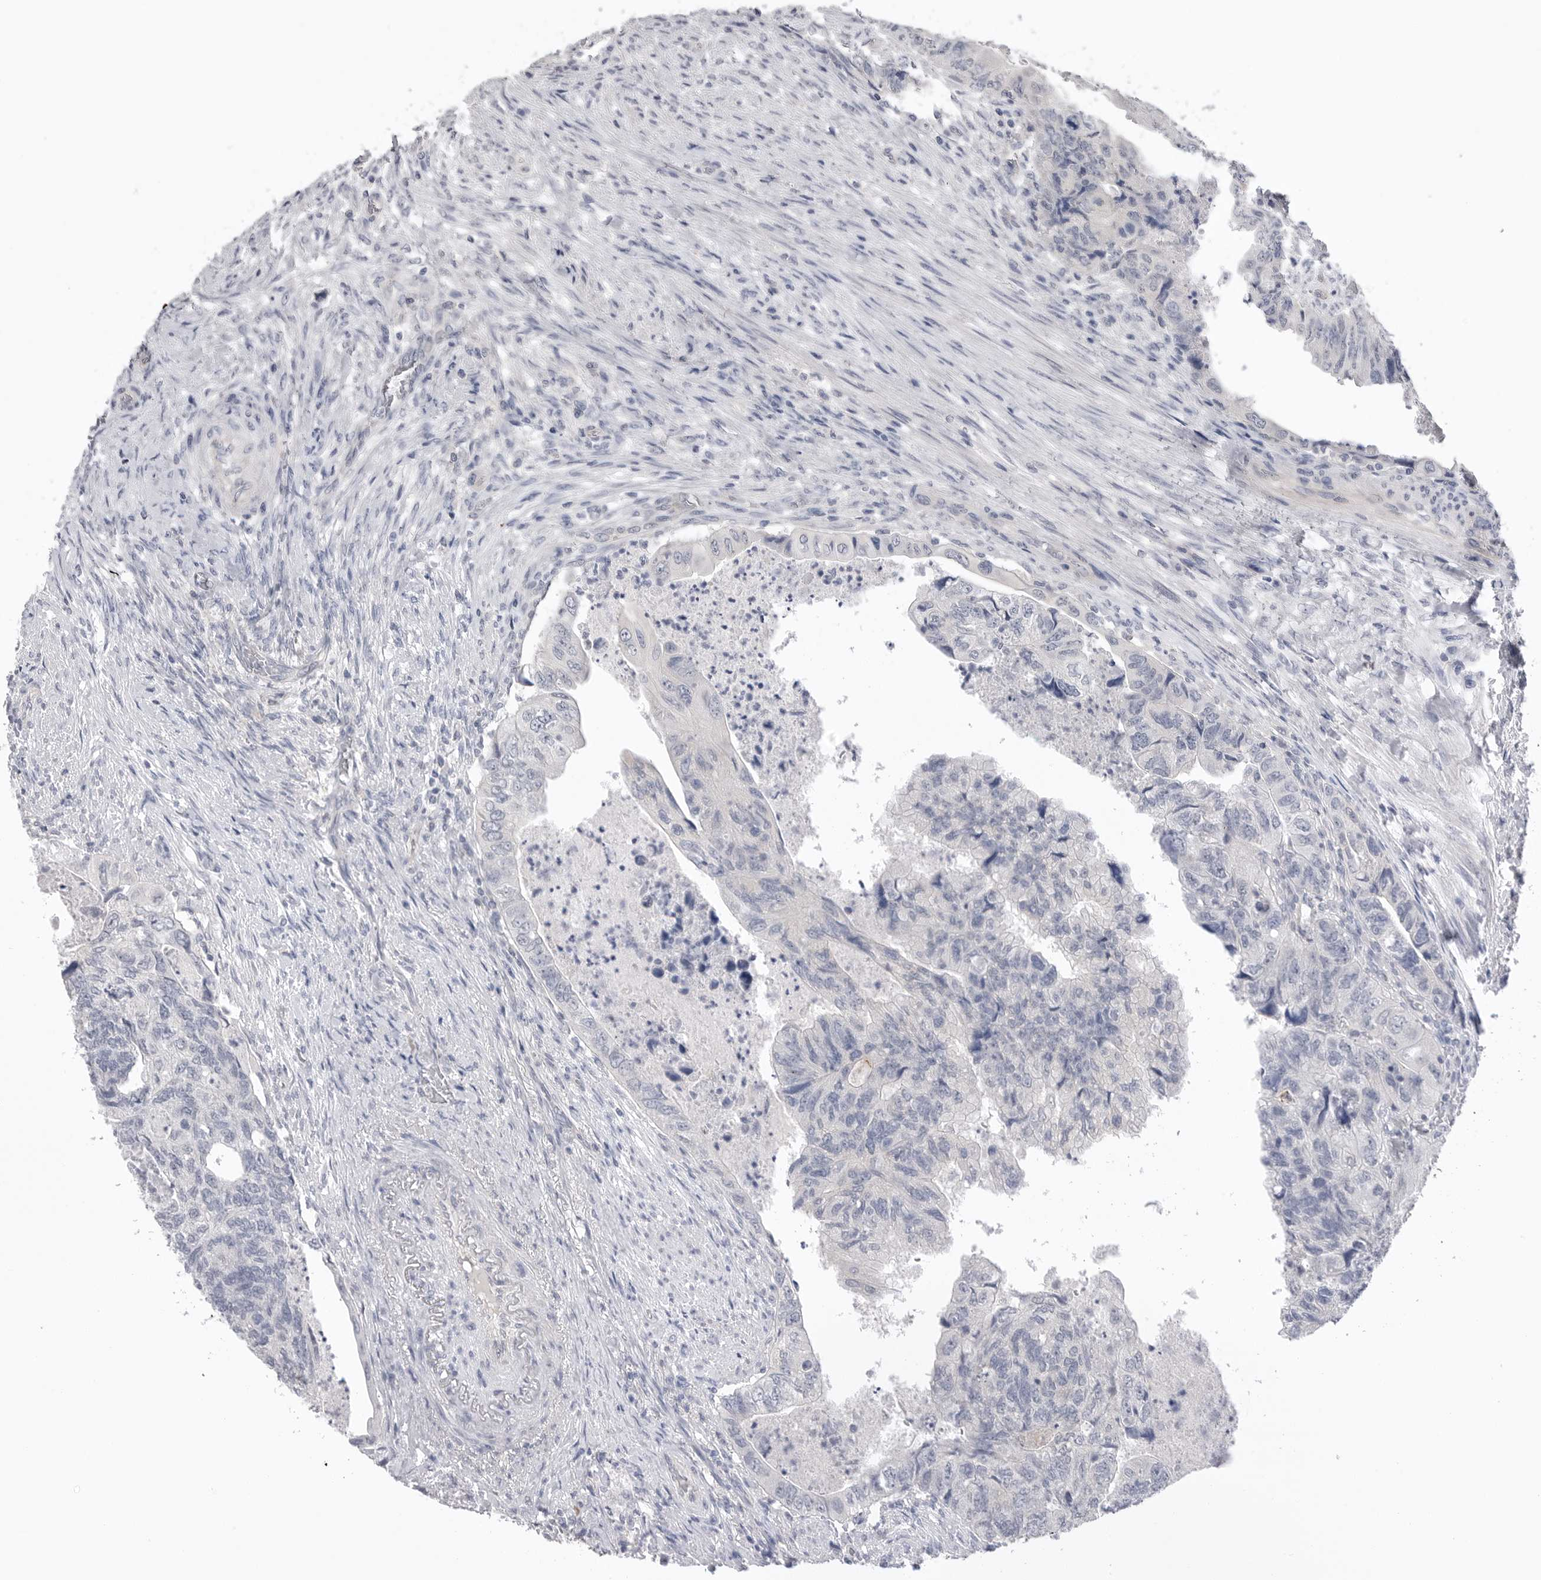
{"staining": {"intensity": "negative", "quantity": "none", "location": "none"}, "tissue": "colorectal cancer", "cell_type": "Tumor cells", "image_type": "cancer", "snomed": [{"axis": "morphology", "description": "Adenocarcinoma, NOS"}, {"axis": "topography", "description": "Rectum"}], "caption": "This is a photomicrograph of immunohistochemistry (IHC) staining of colorectal adenocarcinoma, which shows no expression in tumor cells.", "gene": "DLGAP3", "patient": {"sex": "male", "age": 63}}